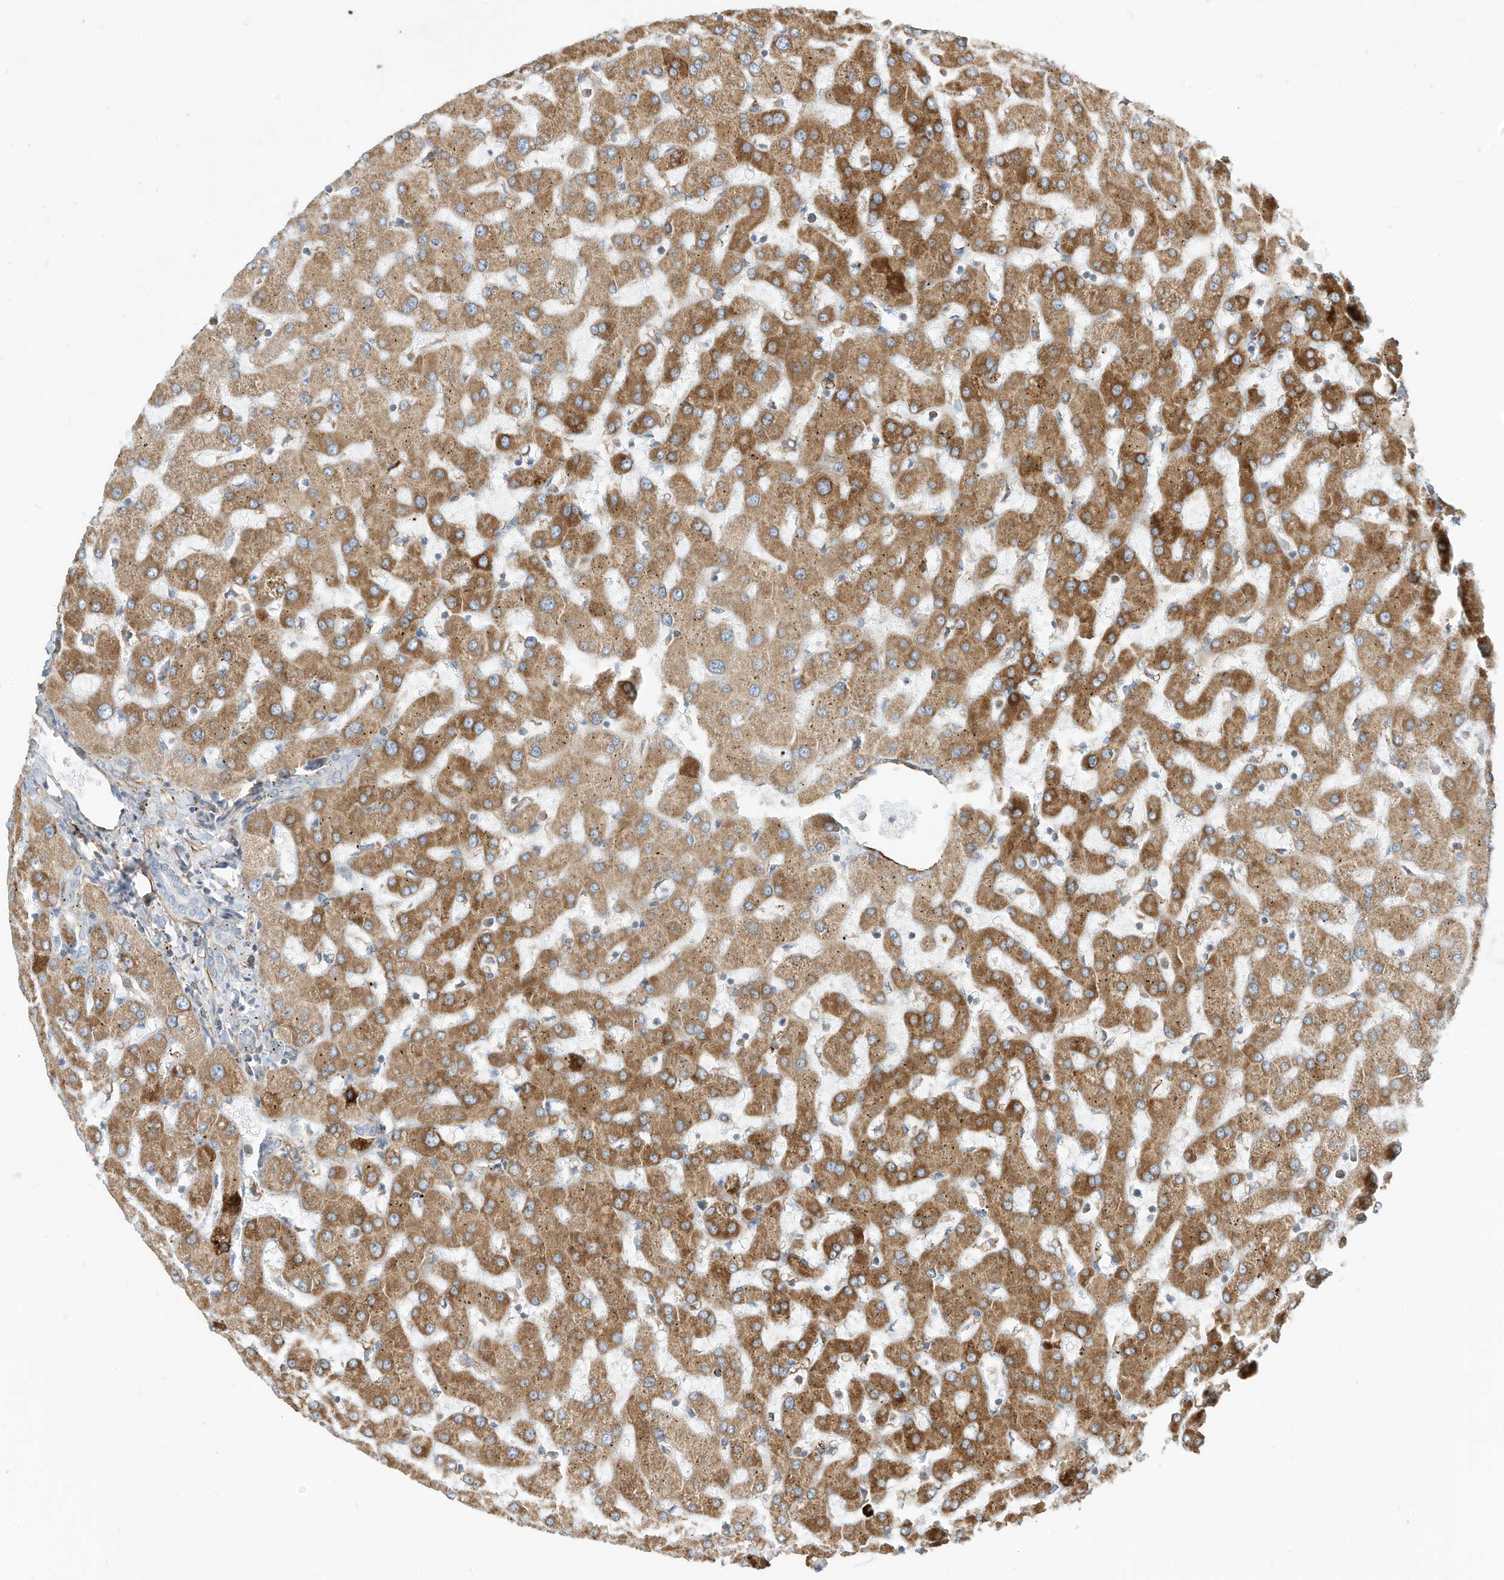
{"staining": {"intensity": "negative", "quantity": "none", "location": "none"}, "tissue": "liver", "cell_type": "Cholangiocytes", "image_type": "normal", "snomed": [{"axis": "morphology", "description": "Normal tissue, NOS"}, {"axis": "topography", "description": "Liver"}], "caption": "DAB (3,3'-diaminobenzidine) immunohistochemical staining of unremarkable human liver demonstrates no significant expression in cholangiocytes.", "gene": "TRNAU1AP", "patient": {"sex": "female", "age": 63}}